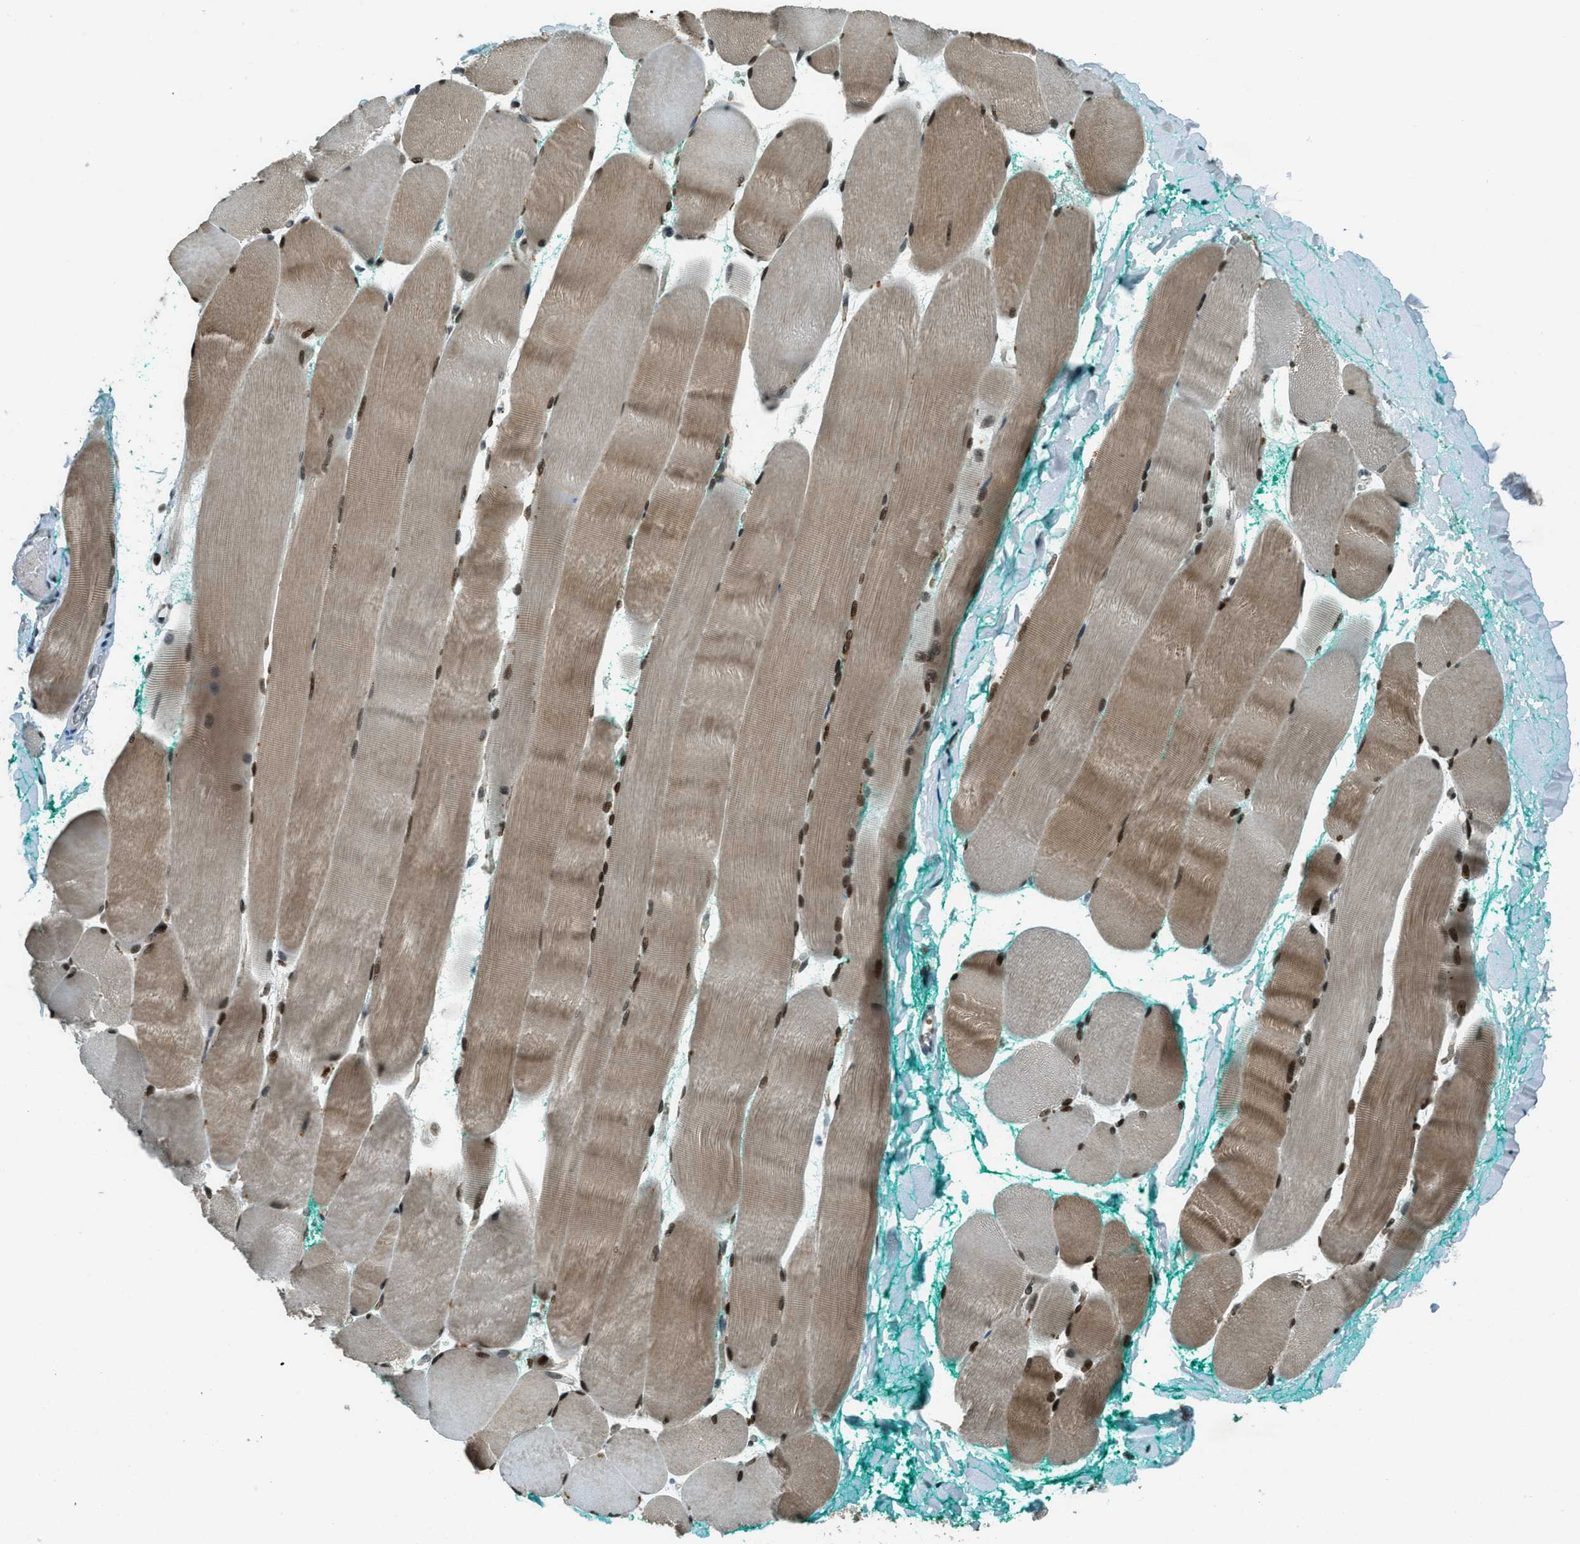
{"staining": {"intensity": "moderate", "quantity": ">75%", "location": "cytoplasmic/membranous,nuclear"}, "tissue": "skeletal muscle", "cell_type": "Myocytes", "image_type": "normal", "snomed": [{"axis": "morphology", "description": "Normal tissue, NOS"}, {"axis": "morphology", "description": "Squamous cell carcinoma, NOS"}, {"axis": "topography", "description": "Skeletal muscle"}], "caption": "A histopathology image of skeletal muscle stained for a protein displays moderate cytoplasmic/membranous,nuclear brown staining in myocytes.", "gene": "TARDBP", "patient": {"sex": "male", "age": 51}}